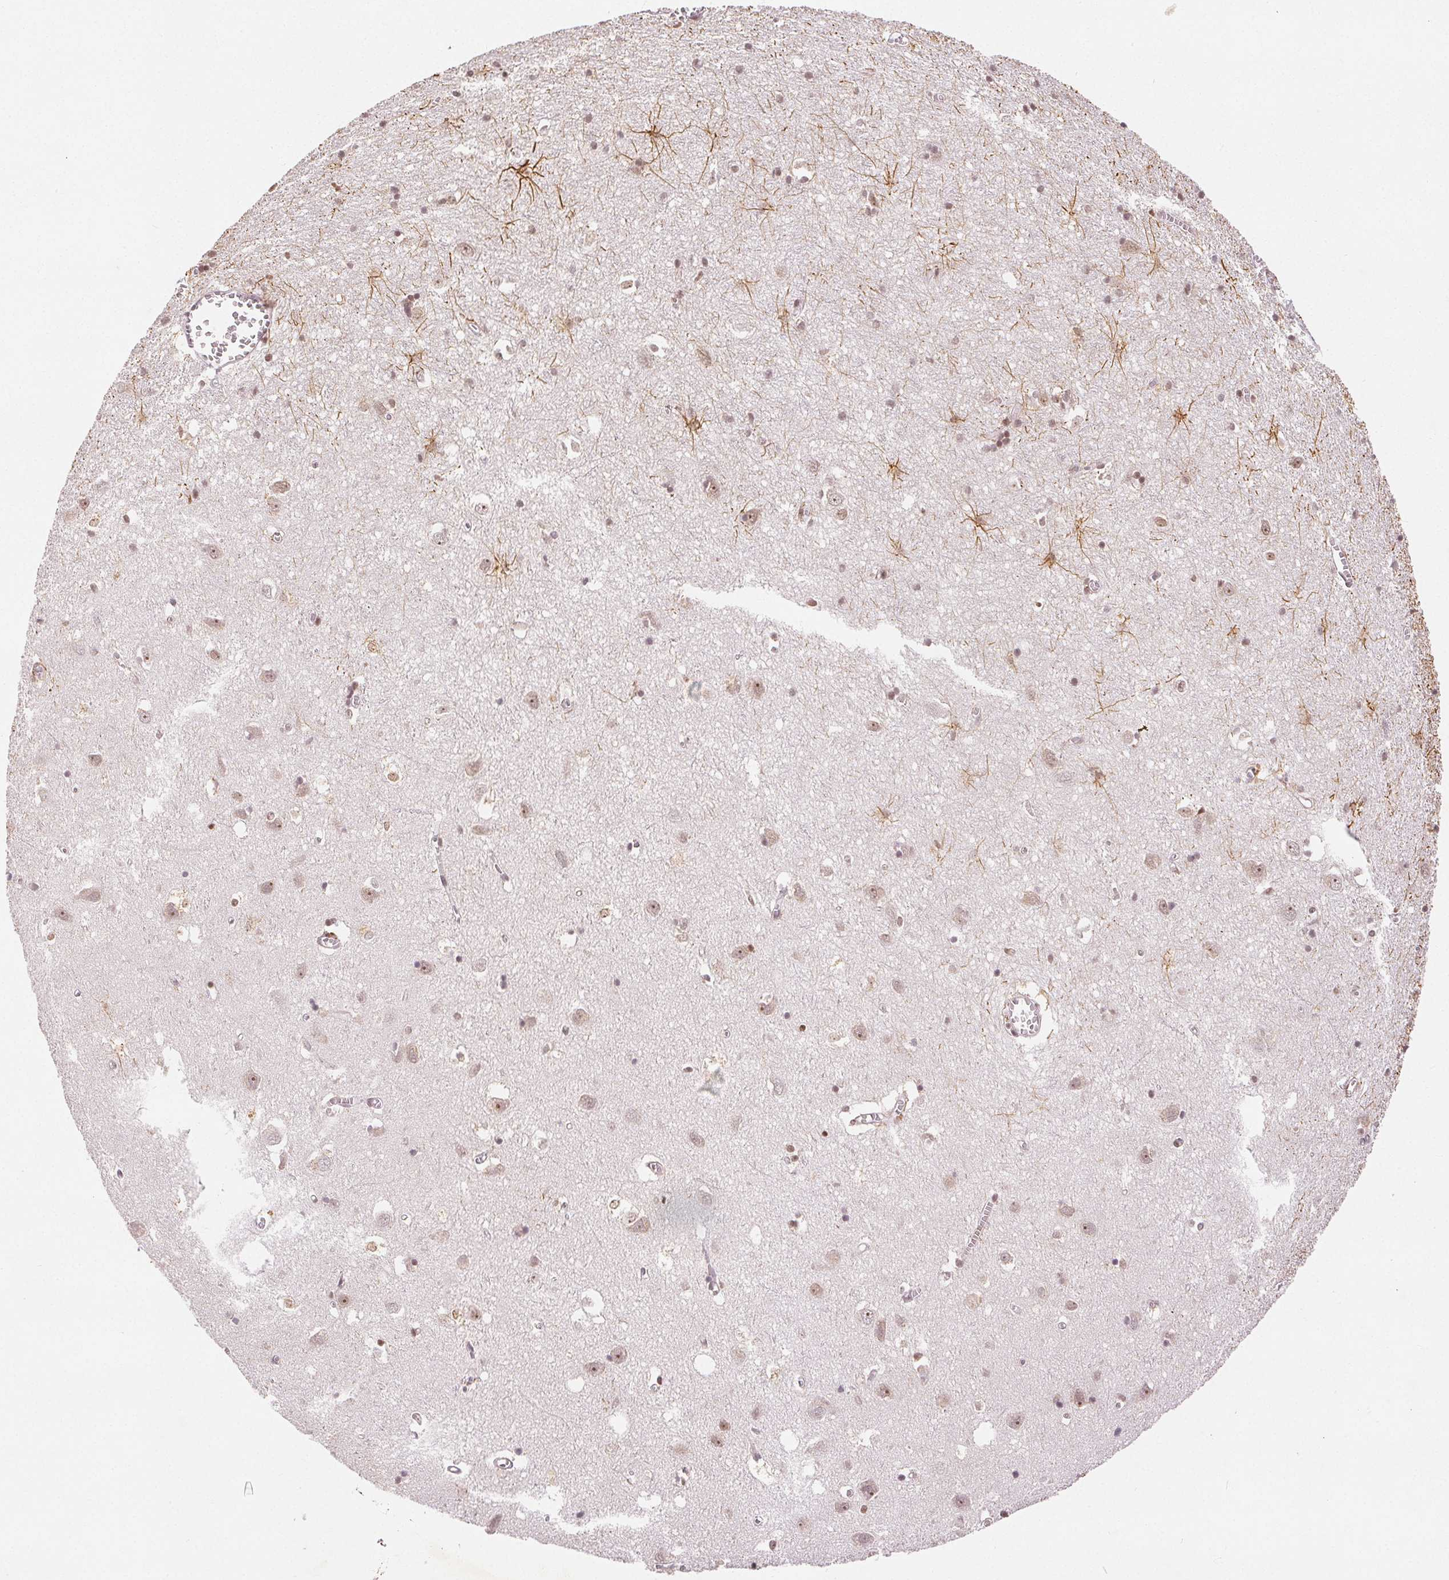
{"staining": {"intensity": "moderate", "quantity": "<25%", "location": "nuclear"}, "tissue": "cerebral cortex", "cell_type": "Endothelial cells", "image_type": "normal", "snomed": [{"axis": "morphology", "description": "Normal tissue, NOS"}, {"axis": "topography", "description": "Cerebral cortex"}], "caption": "This histopathology image exhibits immunohistochemistry staining of normal human cerebral cortex, with low moderate nuclear staining in approximately <25% of endothelial cells.", "gene": "DEK", "patient": {"sex": "male", "age": 70}}